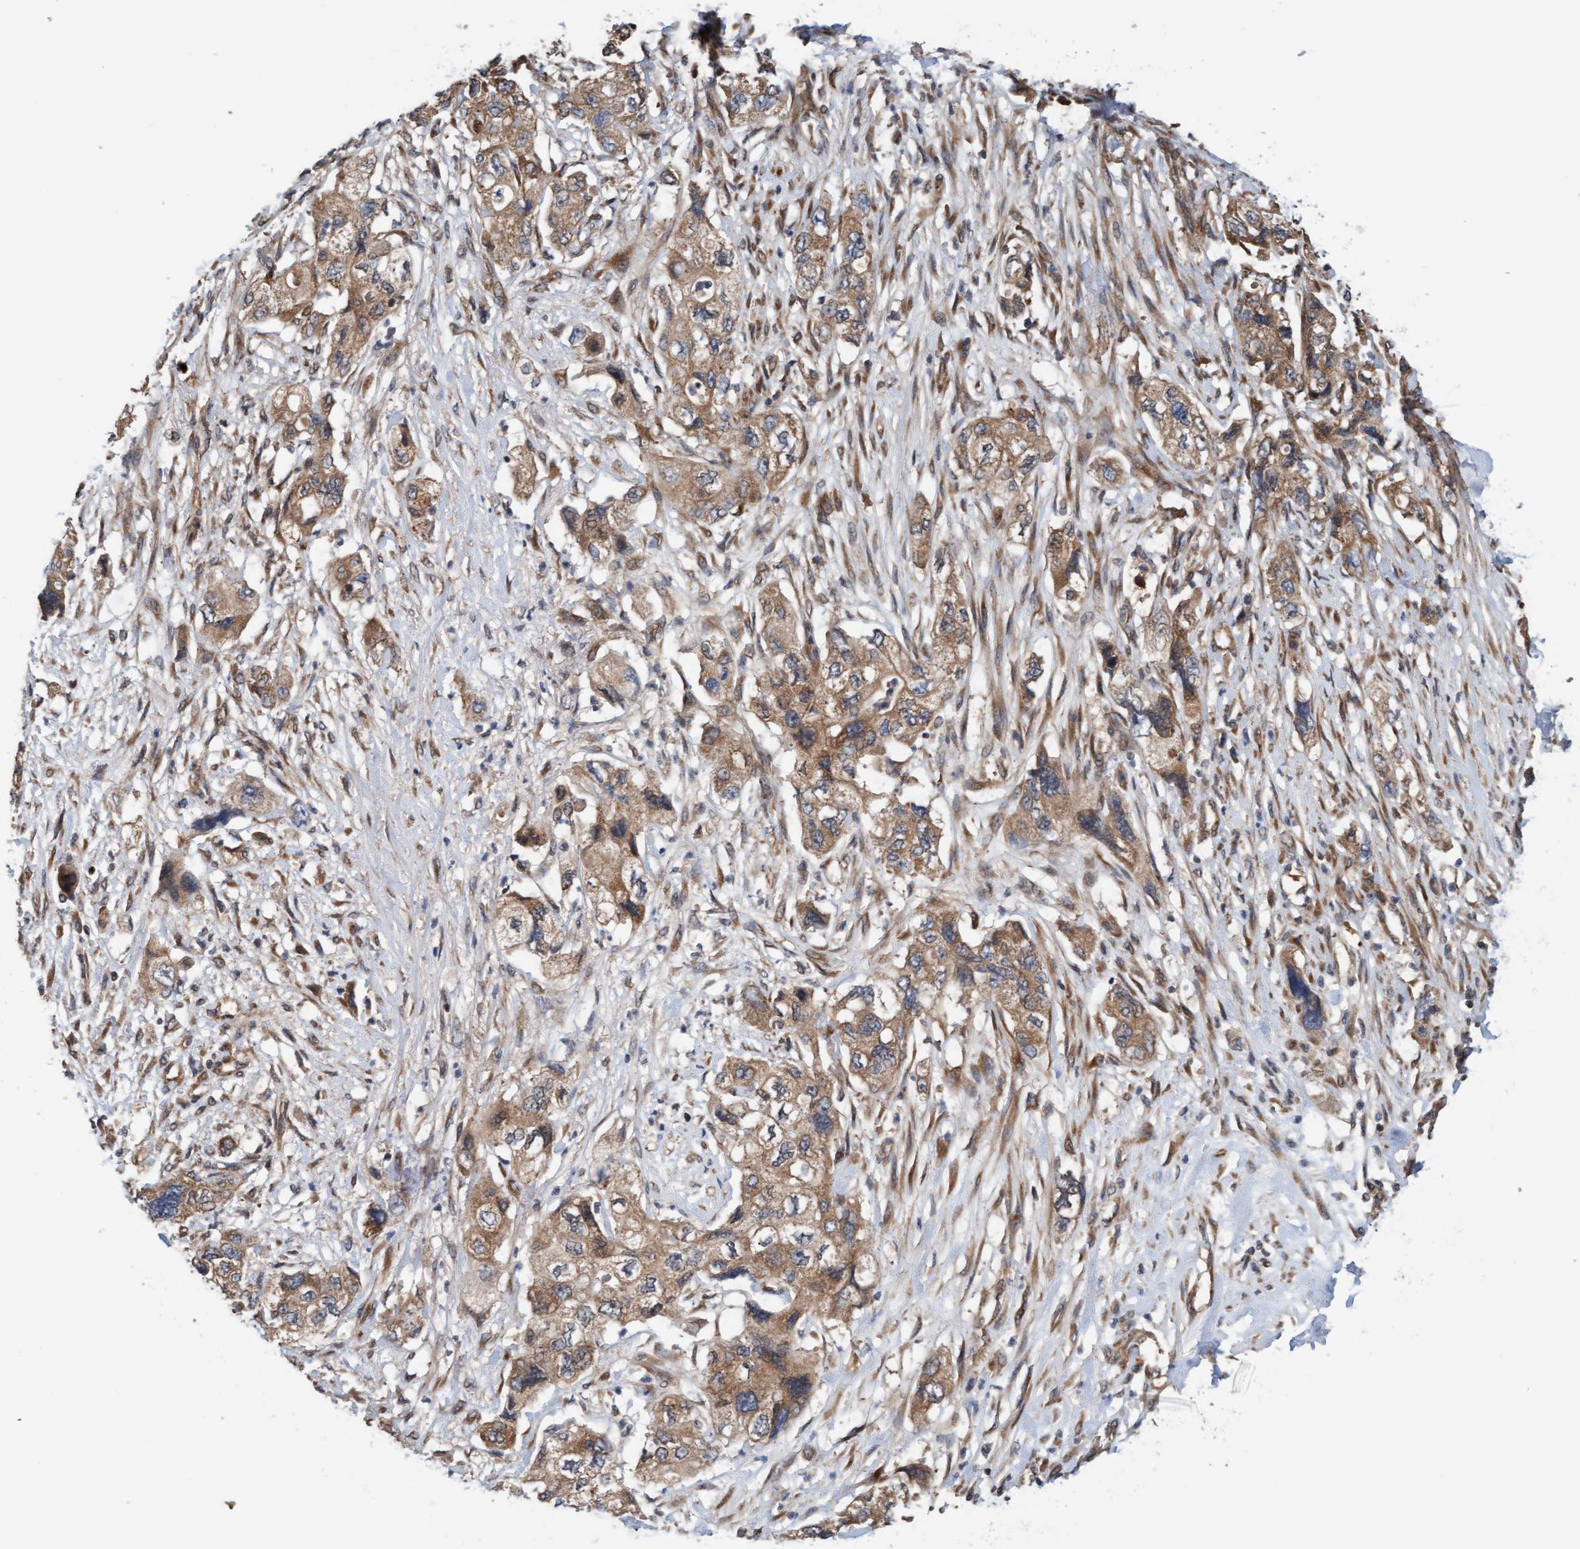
{"staining": {"intensity": "weak", "quantity": ">75%", "location": "cytoplasmic/membranous"}, "tissue": "pancreatic cancer", "cell_type": "Tumor cells", "image_type": "cancer", "snomed": [{"axis": "morphology", "description": "Adenocarcinoma, NOS"}, {"axis": "topography", "description": "Pancreas"}], "caption": "Immunohistochemistry (IHC) histopathology image of pancreatic cancer stained for a protein (brown), which shows low levels of weak cytoplasmic/membranous positivity in about >75% of tumor cells.", "gene": "MLXIP", "patient": {"sex": "female", "age": 73}}